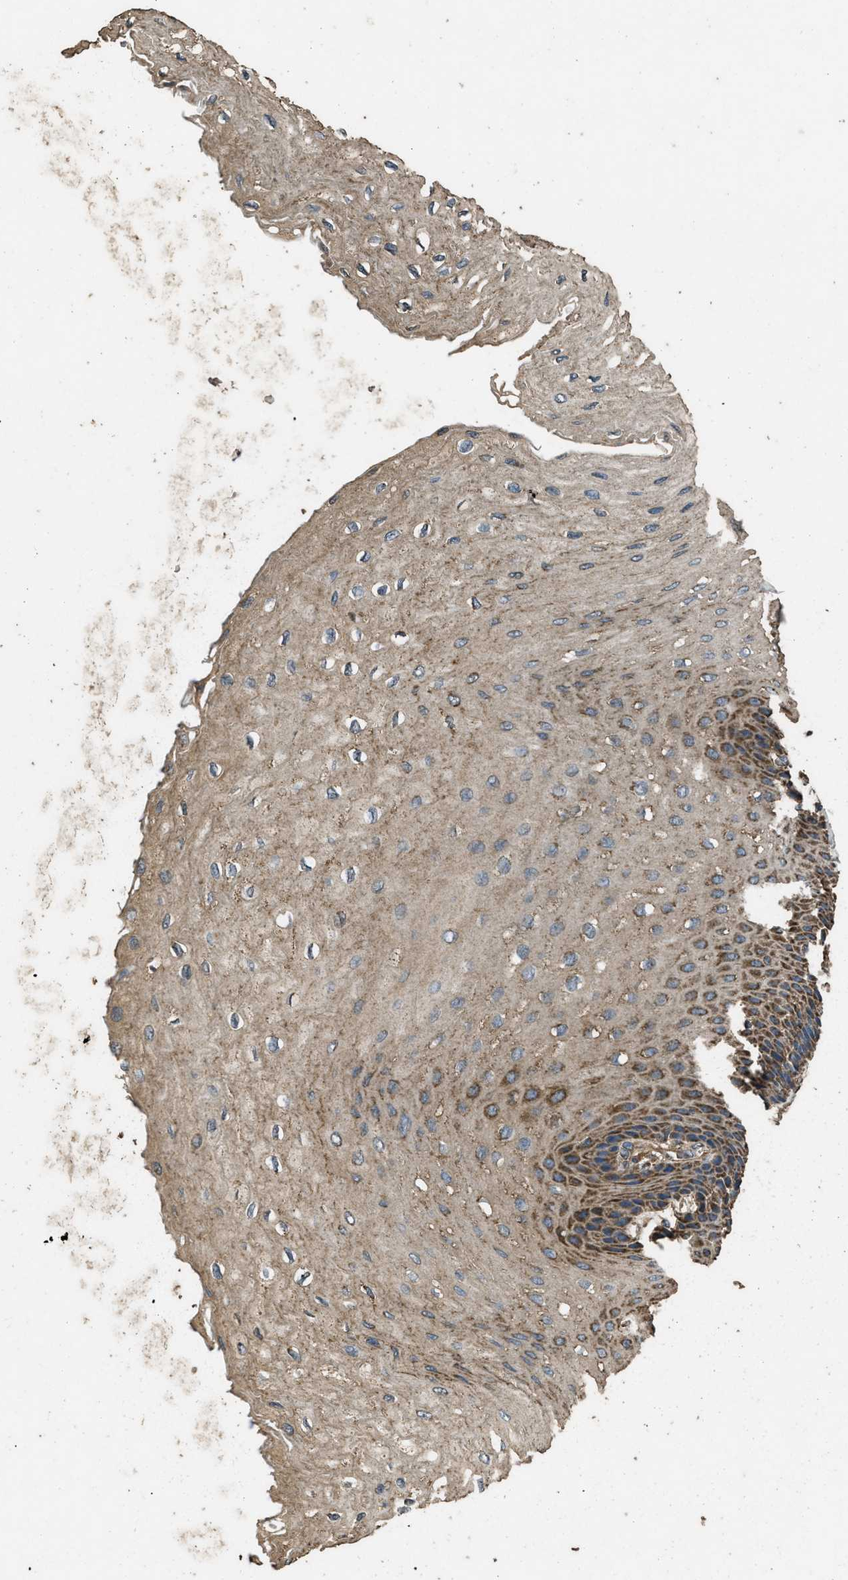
{"staining": {"intensity": "moderate", "quantity": ">75%", "location": "cytoplasmic/membranous"}, "tissue": "esophagus", "cell_type": "Squamous epithelial cells", "image_type": "normal", "snomed": [{"axis": "morphology", "description": "Normal tissue, NOS"}, {"axis": "topography", "description": "Esophagus"}], "caption": "The image shows staining of normal esophagus, revealing moderate cytoplasmic/membranous protein positivity (brown color) within squamous epithelial cells.", "gene": "CYRIA", "patient": {"sex": "female", "age": 72}}